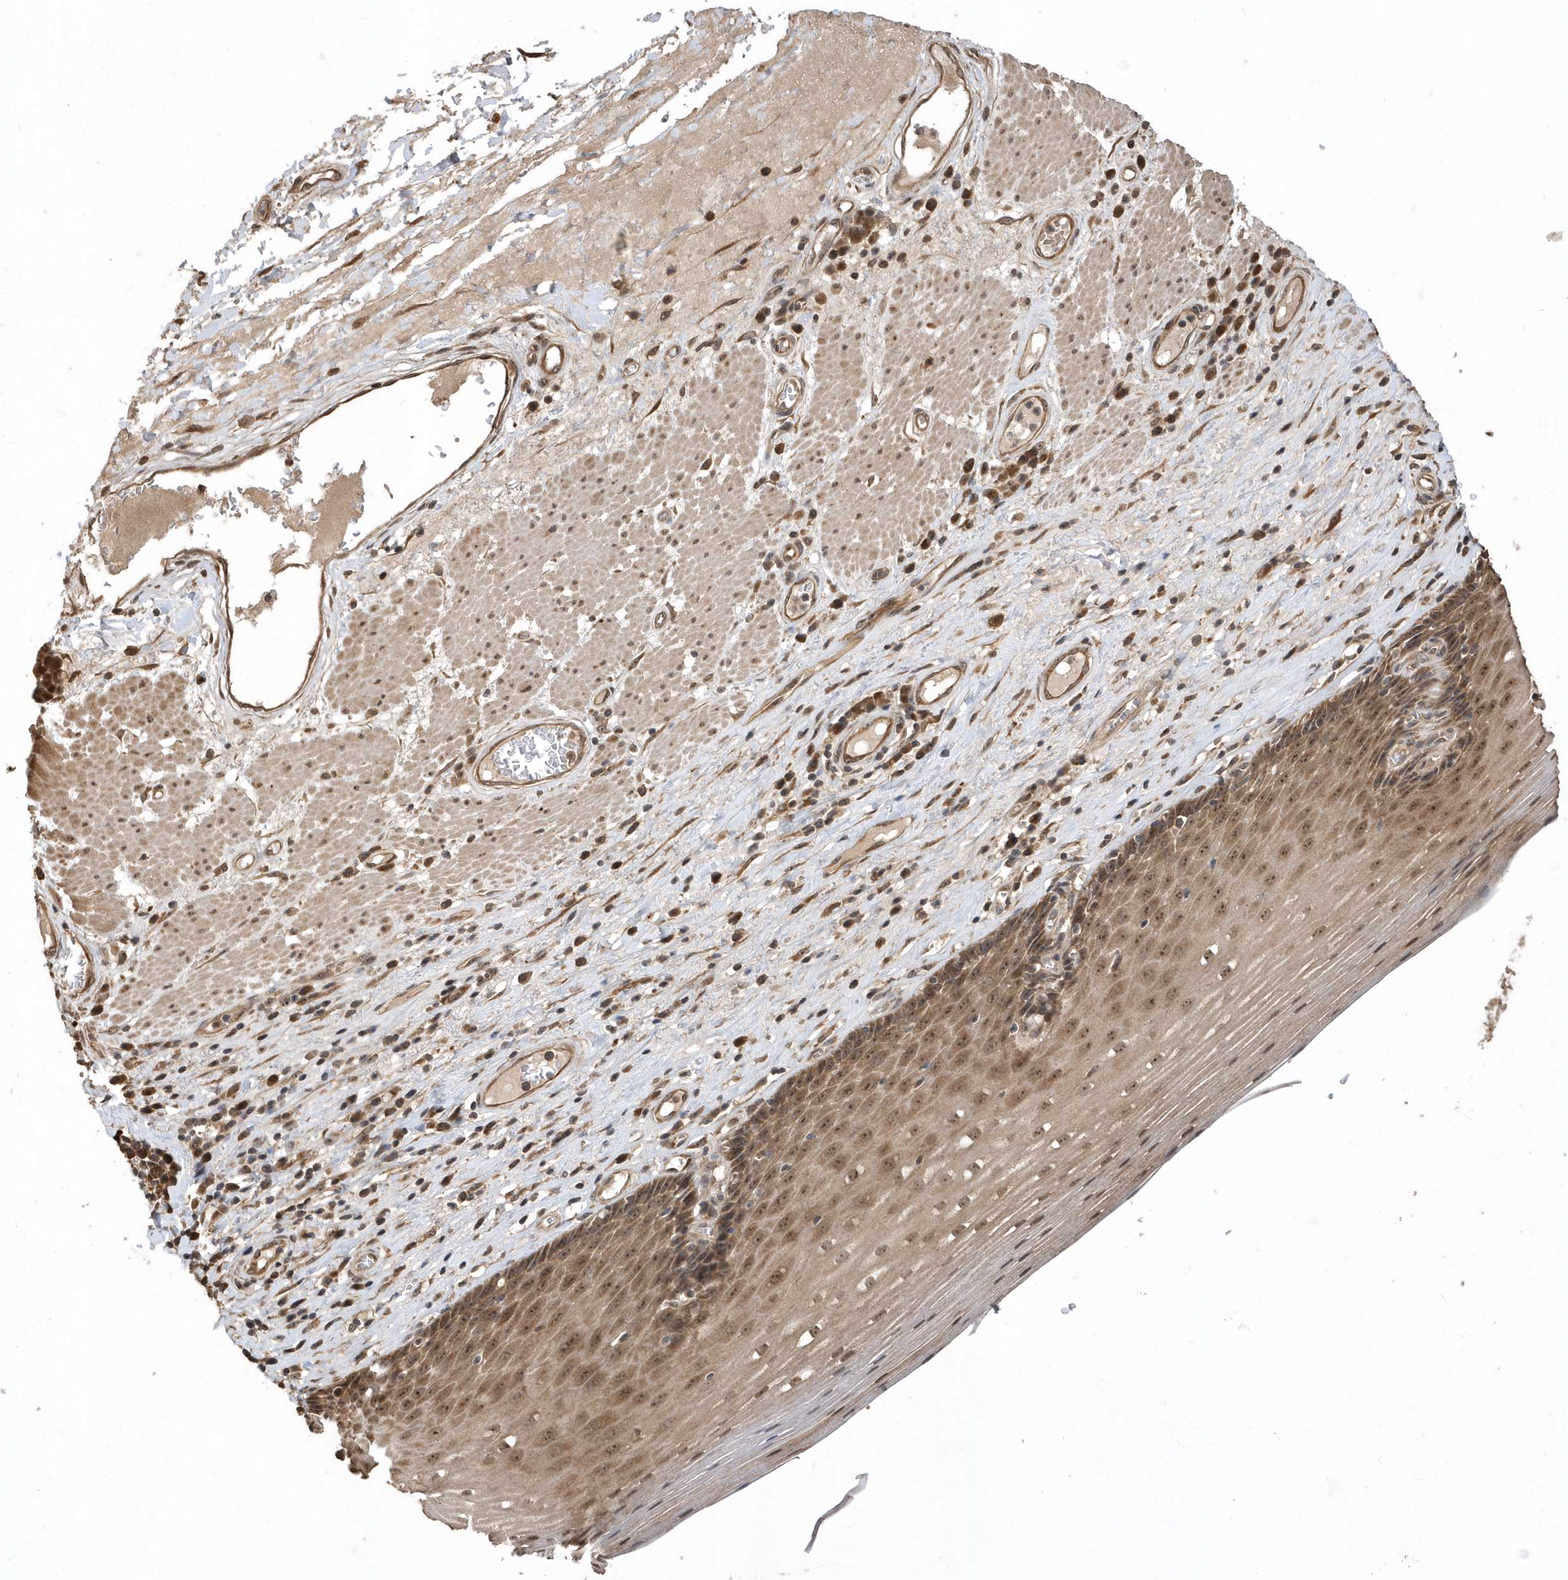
{"staining": {"intensity": "moderate", "quantity": ">75%", "location": "cytoplasmic/membranous,nuclear"}, "tissue": "esophagus", "cell_type": "Squamous epithelial cells", "image_type": "normal", "snomed": [{"axis": "morphology", "description": "Normal tissue, NOS"}, {"axis": "topography", "description": "Esophagus"}], "caption": "Protein expression analysis of normal esophagus shows moderate cytoplasmic/membranous,nuclear positivity in approximately >75% of squamous epithelial cells.", "gene": "WASHC5", "patient": {"sex": "male", "age": 62}}